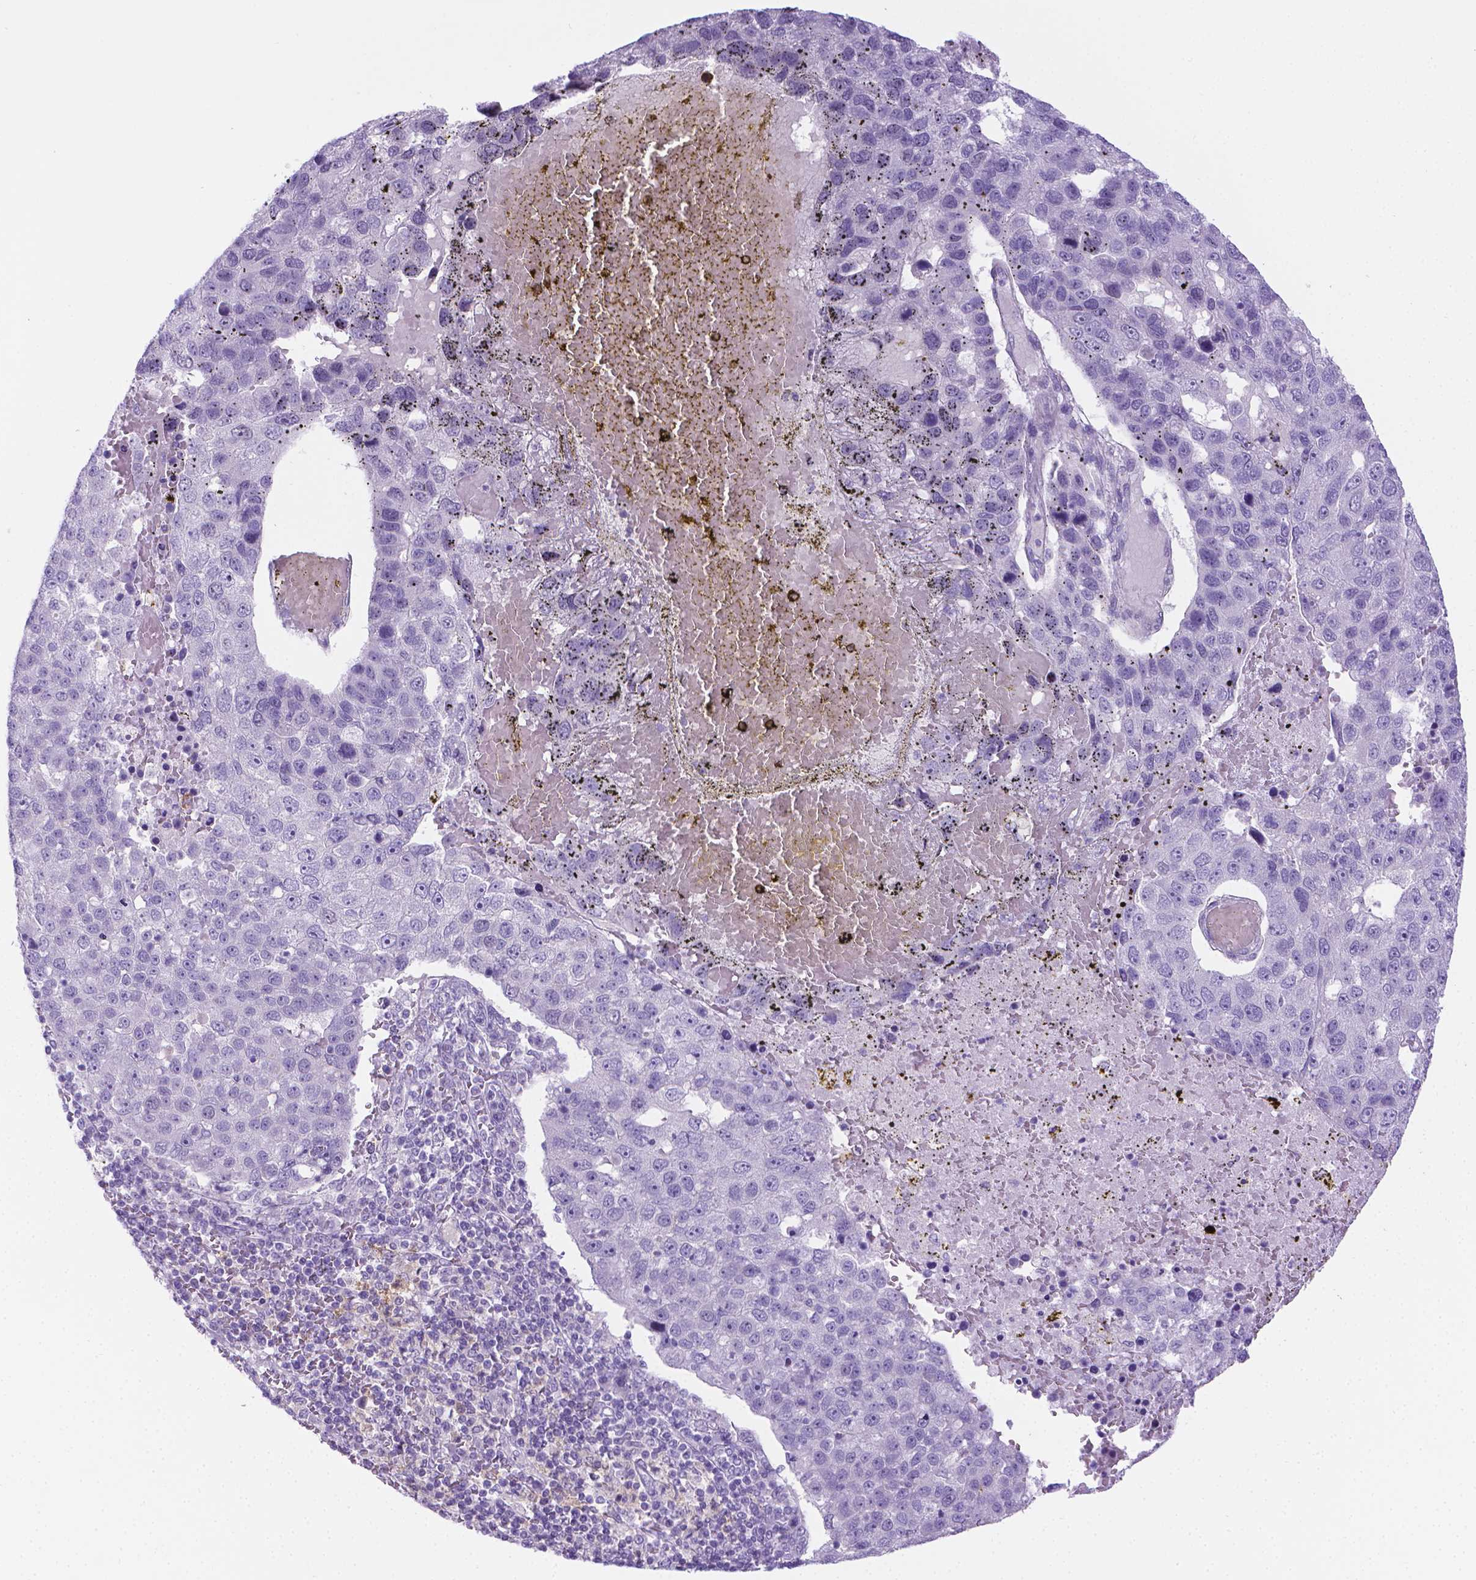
{"staining": {"intensity": "negative", "quantity": "none", "location": "none"}, "tissue": "pancreatic cancer", "cell_type": "Tumor cells", "image_type": "cancer", "snomed": [{"axis": "morphology", "description": "Adenocarcinoma, NOS"}, {"axis": "topography", "description": "Pancreas"}], "caption": "This histopathology image is of pancreatic cancer stained with immunohistochemistry to label a protein in brown with the nuclei are counter-stained blue. There is no staining in tumor cells. (DAB immunohistochemistry with hematoxylin counter stain).", "gene": "SPAG6", "patient": {"sex": "female", "age": 61}}